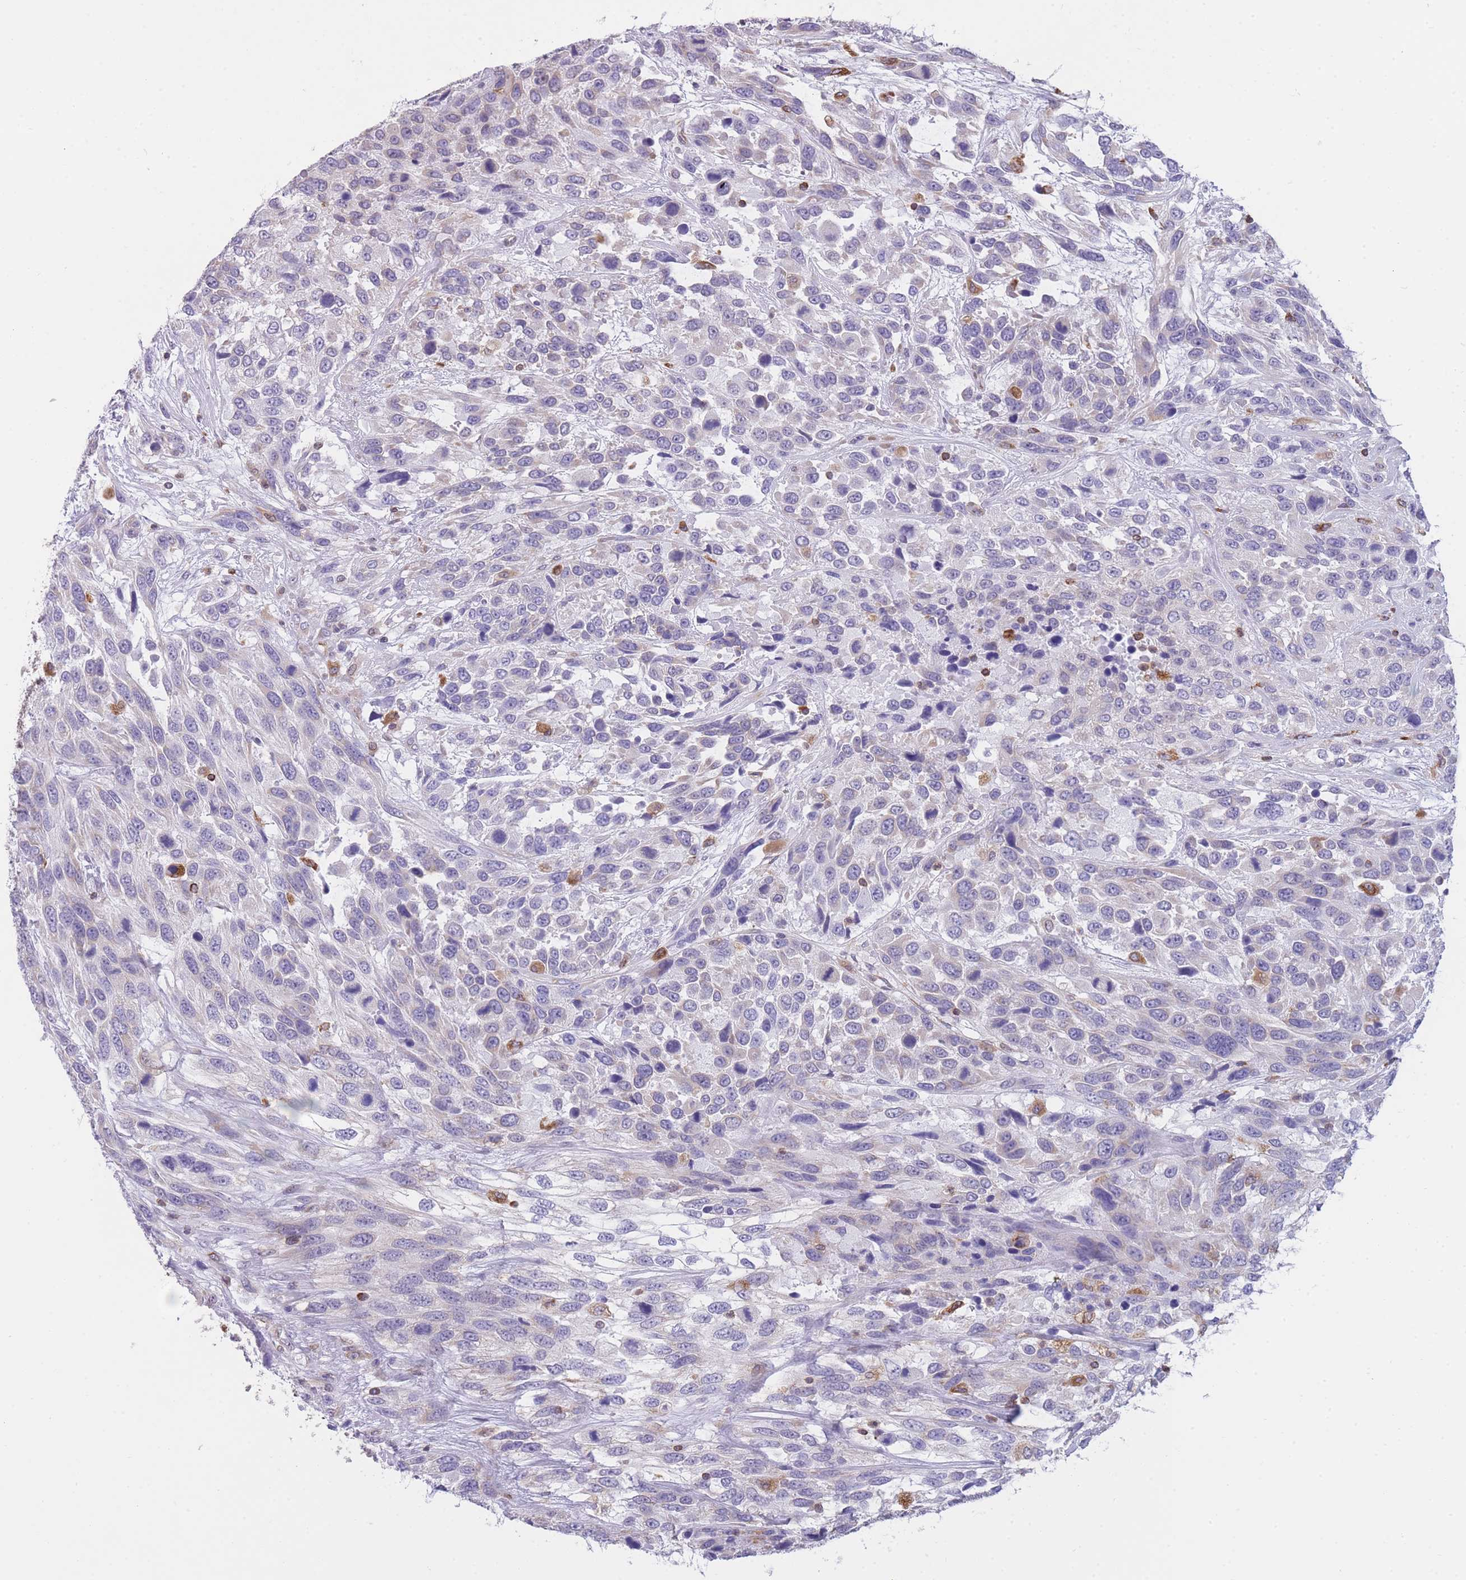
{"staining": {"intensity": "negative", "quantity": "none", "location": "none"}, "tissue": "urothelial cancer", "cell_type": "Tumor cells", "image_type": "cancer", "snomed": [{"axis": "morphology", "description": "Urothelial carcinoma, High grade"}, {"axis": "topography", "description": "Urinary bladder"}], "caption": "Tumor cells are negative for brown protein staining in urothelial cancer.", "gene": "ZNF662", "patient": {"sex": "female", "age": 70}}